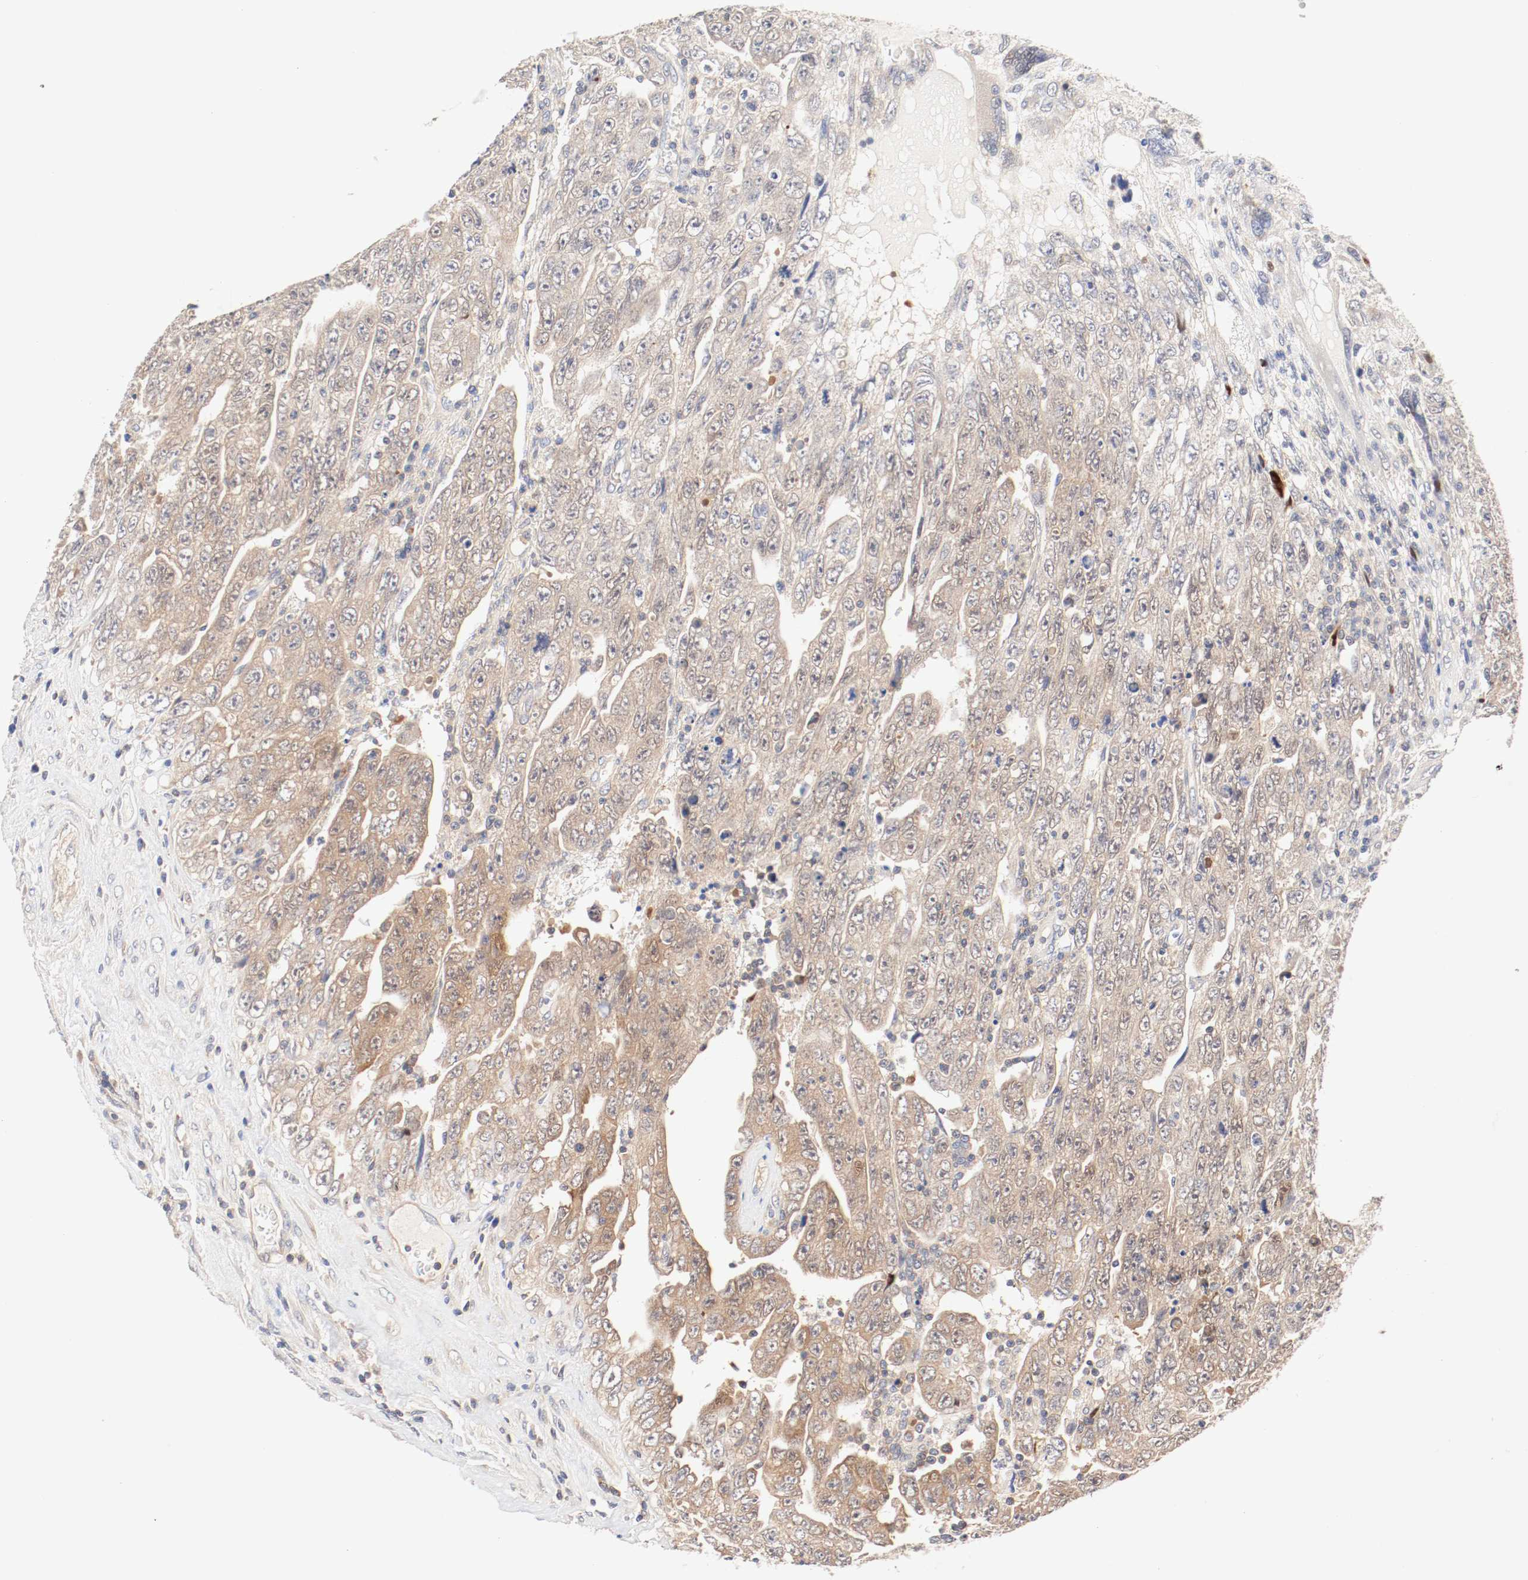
{"staining": {"intensity": "moderate", "quantity": ">75%", "location": "cytoplasmic/membranous,nuclear"}, "tissue": "testis cancer", "cell_type": "Tumor cells", "image_type": "cancer", "snomed": [{"axis": "morphology", "description": "Carcinoma, Embryonal, NOS"}, {"axis": "topography", "description": "Testis"}], "caption": "This is an image of immunohistochemistry (IHC) staining of testis cancer (embryonal carcinoma), which shows moderate staining in the cytoplasmic/membranous and nuclear of tumor cells.", "gene": "GIT1", "patient": {"sex": "male", "age": 28}}